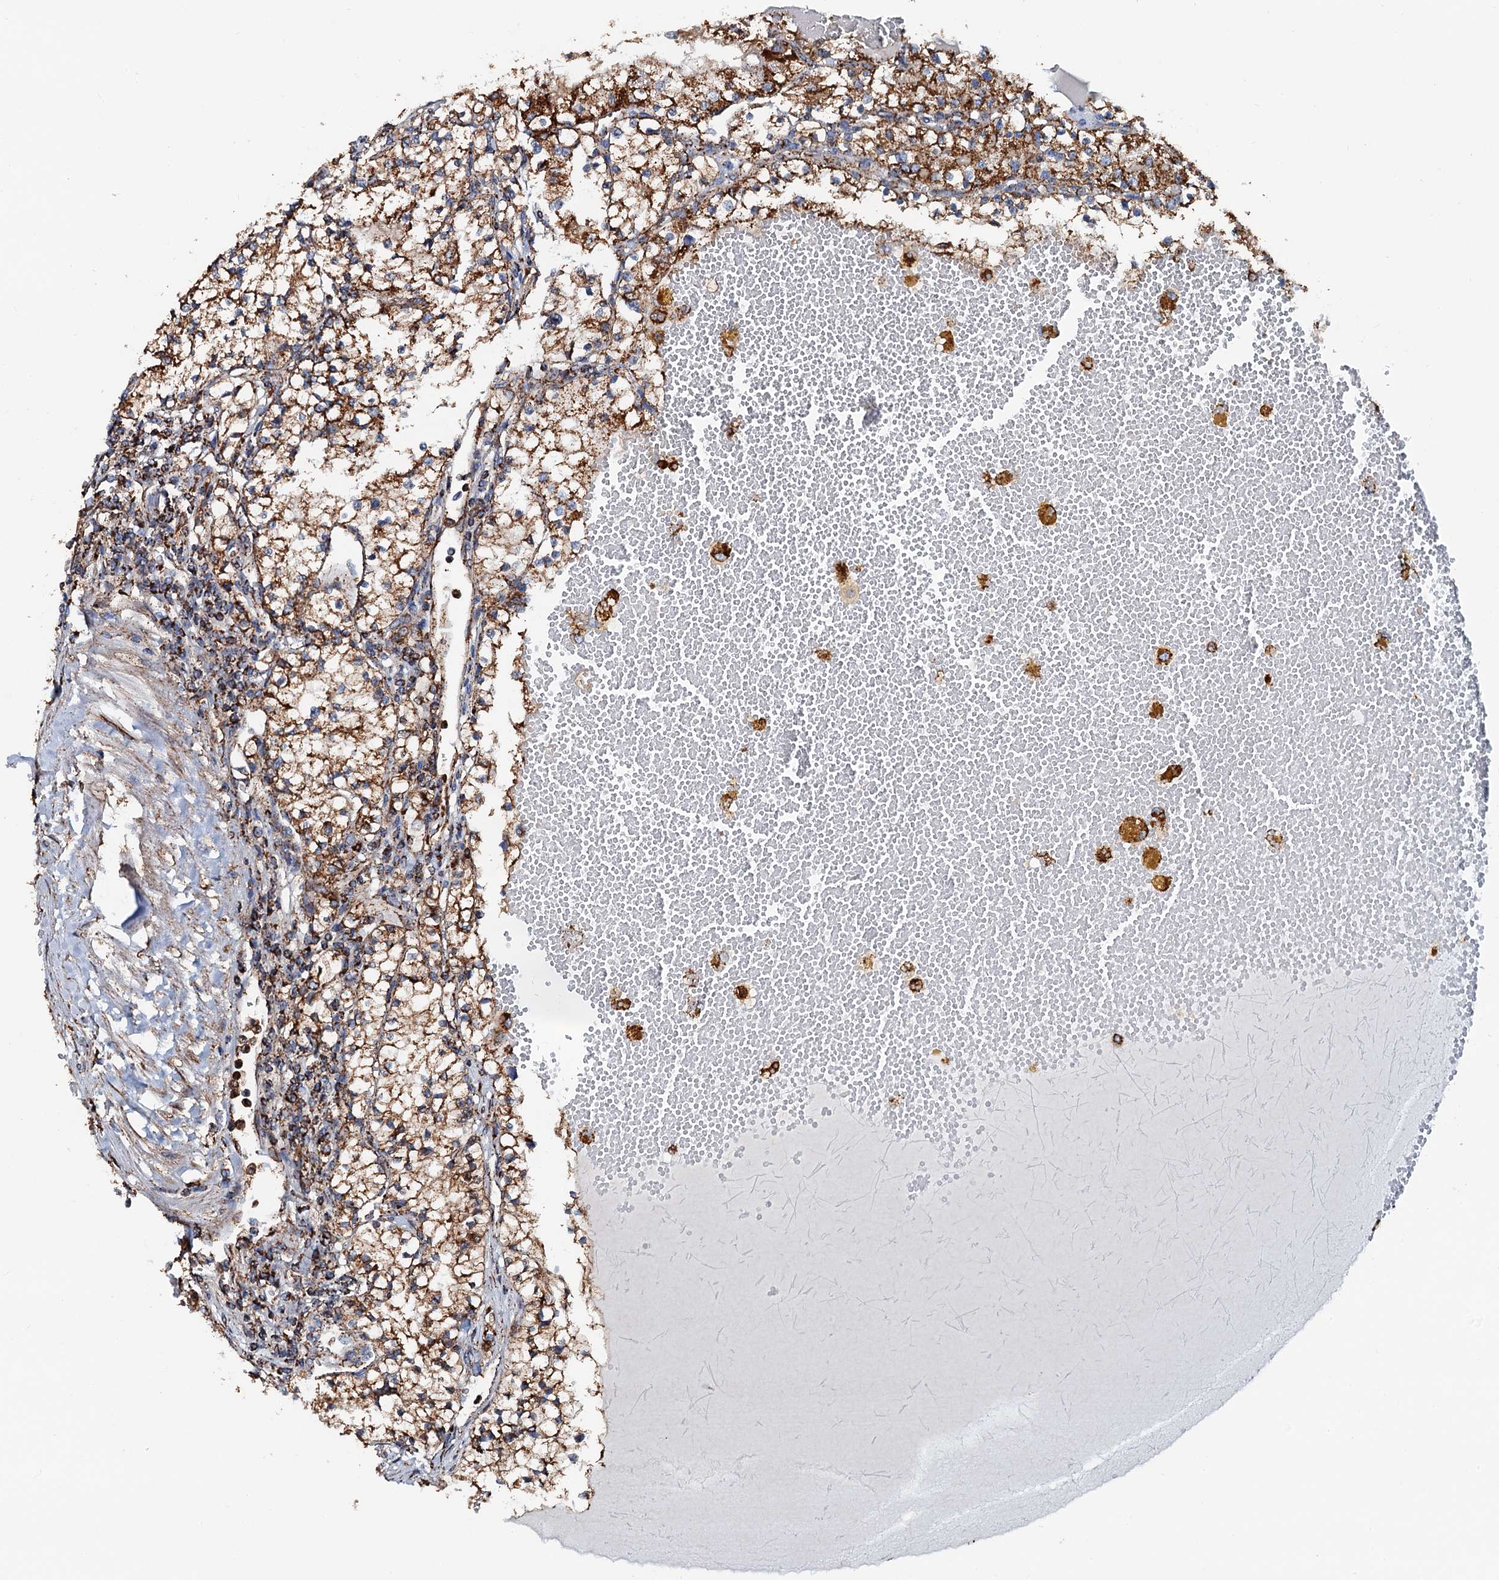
{"staining": {"intensity": "strong", "quantity": ">75%", "location": "cytoplasmic/membranous"}, "tissue": "renal cancer", "cell_type": "Tumor cells", "image_type": "cancer", "snomed": [{"axis": "morphology", "description": "Normal tissue, NOS"}, {"axis": "morphology", "description": "Adenocarcinoma, NOS"}, {"axis": "topography", "description": "Kidney"}], "caption": "A brown stain highlights strong cytoplasmic/membranous positivity of a protein in renal cancer tumor cells.", "gene": "AAGAB", "patient": {"sex": "male", "age": 68}}